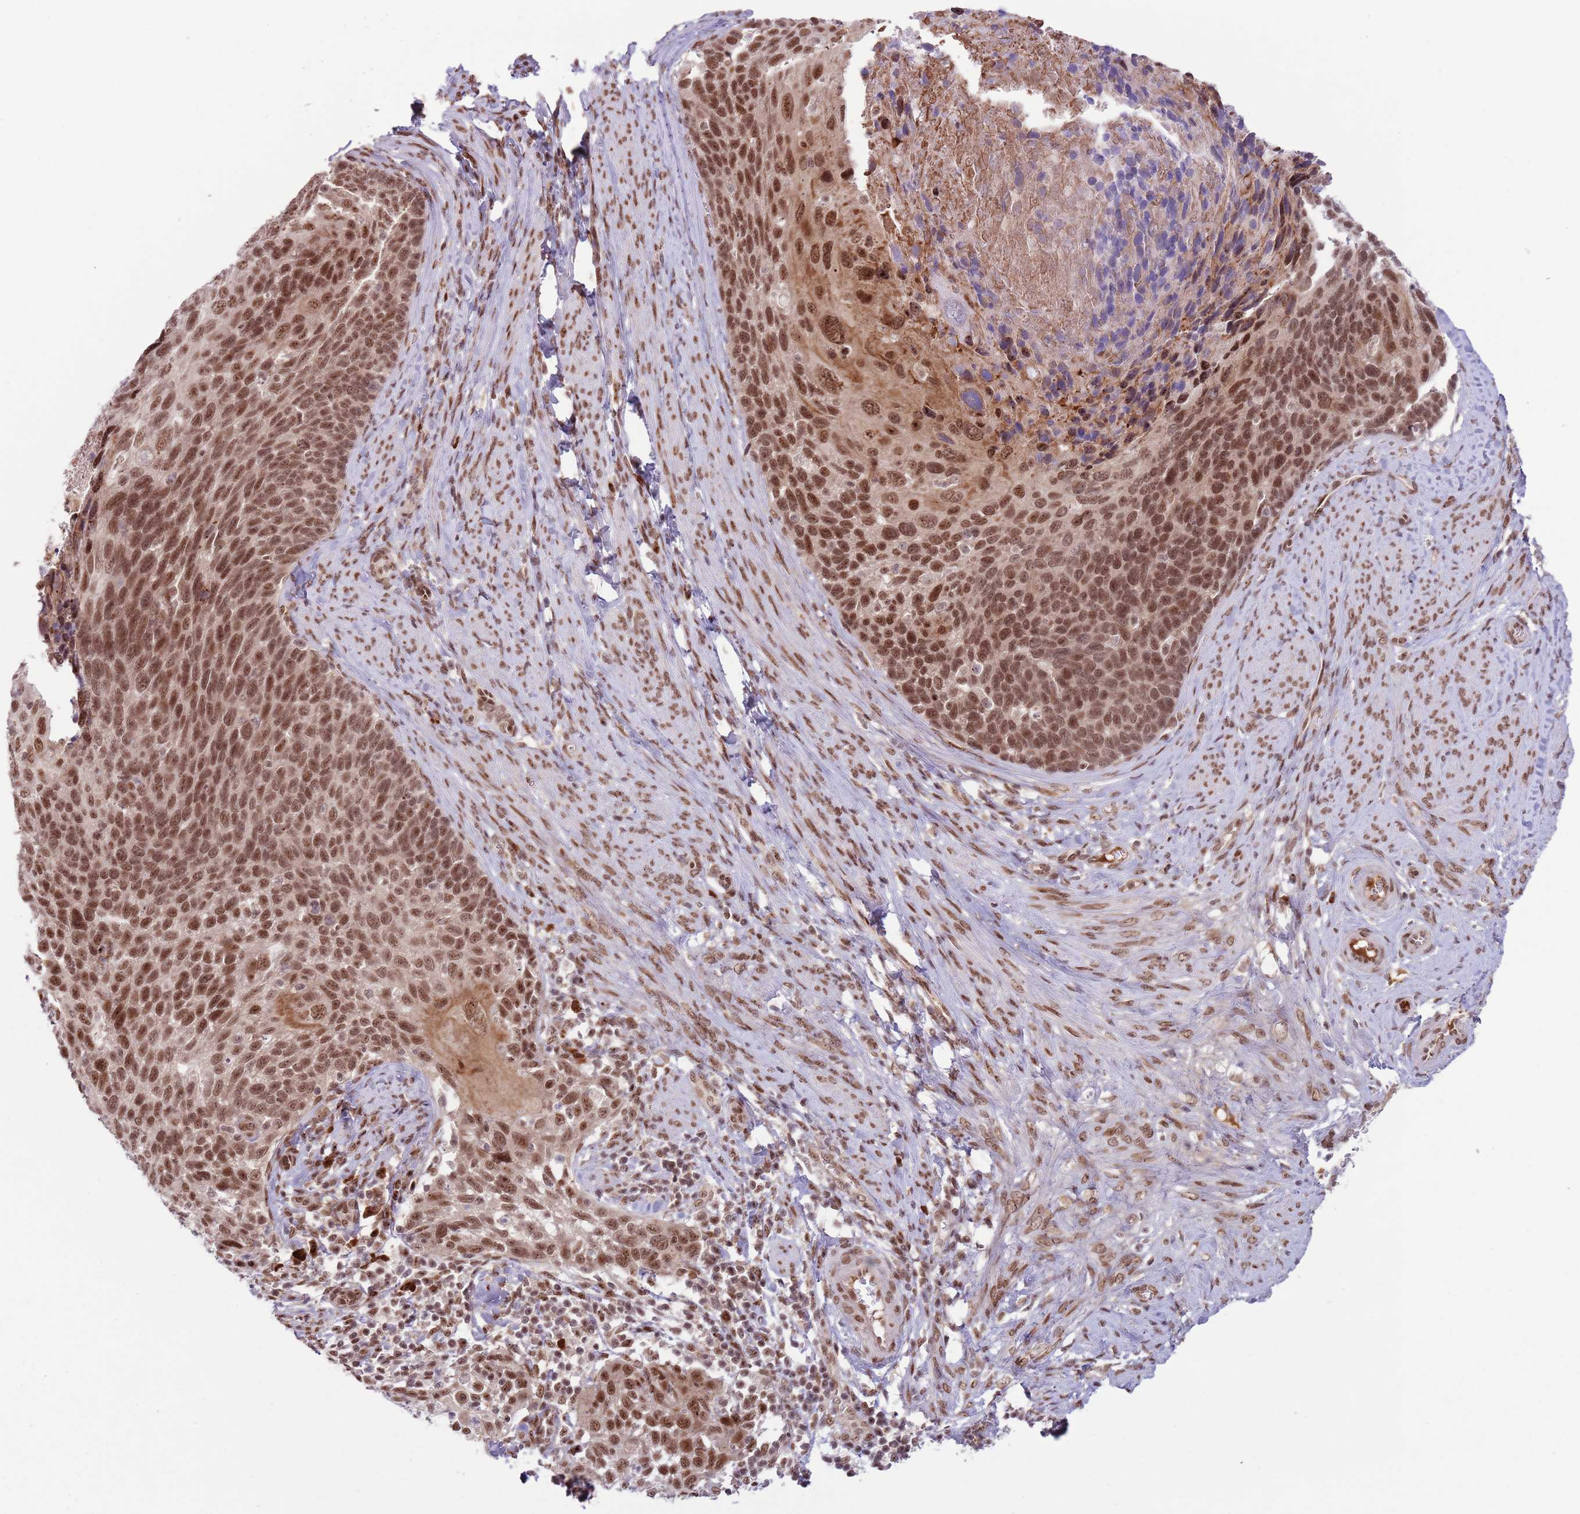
{"staining": {"intensity": "moderate", "quantity": ">75%", "location": "nuclear"}, "tissue": "cervical cancer", "cell_type": "Tumor cells", "image_type": "cancer", "snomed": [{"axis": "morphology", "description": "Squamous cell carcinoma, NOS"}, {"axis": "topography", "description": "Cervix"}], "caption": "Cervical cancer stained for a protein (brown) reveals moderate nuclear positive positivity in about >75% of tumor cells.", "gene": "SIPA1L3", "patient": {"sex": "female", "age": 80}}